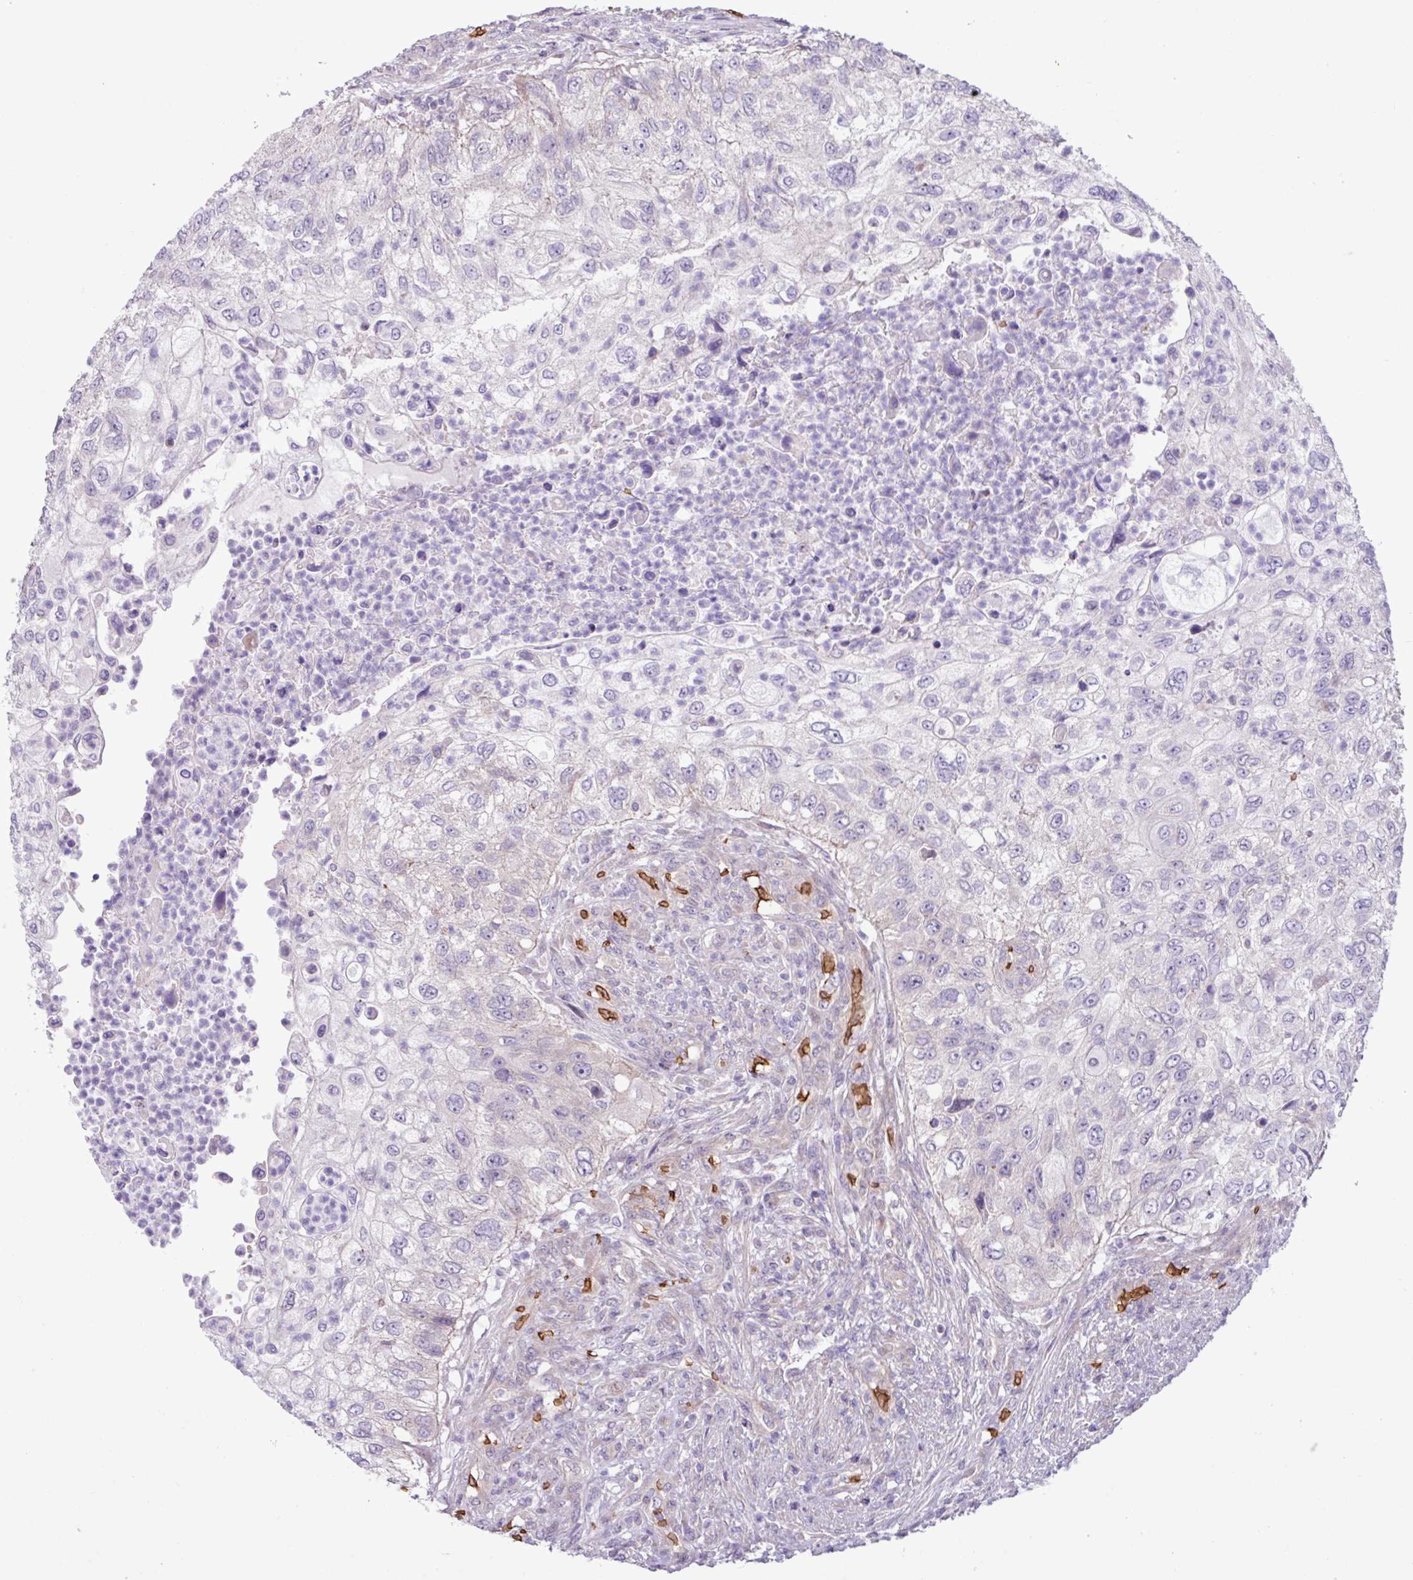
{"staining": {"intensity": "negative", "quantity": "none", "location": "none"}, "tissue": "urothelial cancer", "cell_type": "Tumor cells", "image_type": "cancer", "snomed": [{"axis": "morphology", "description": "Urothelial carcinoma, High grade"}, {"axis": "topography", "description": "Urinary bladder"}], "caption": "There is no significant positivity in tumor cells of high-grade urothelial carcinoma. Nuclei are stained in blue.", "gene": "RAD21L1", "patient": {"sex": "female", "age": 60}}